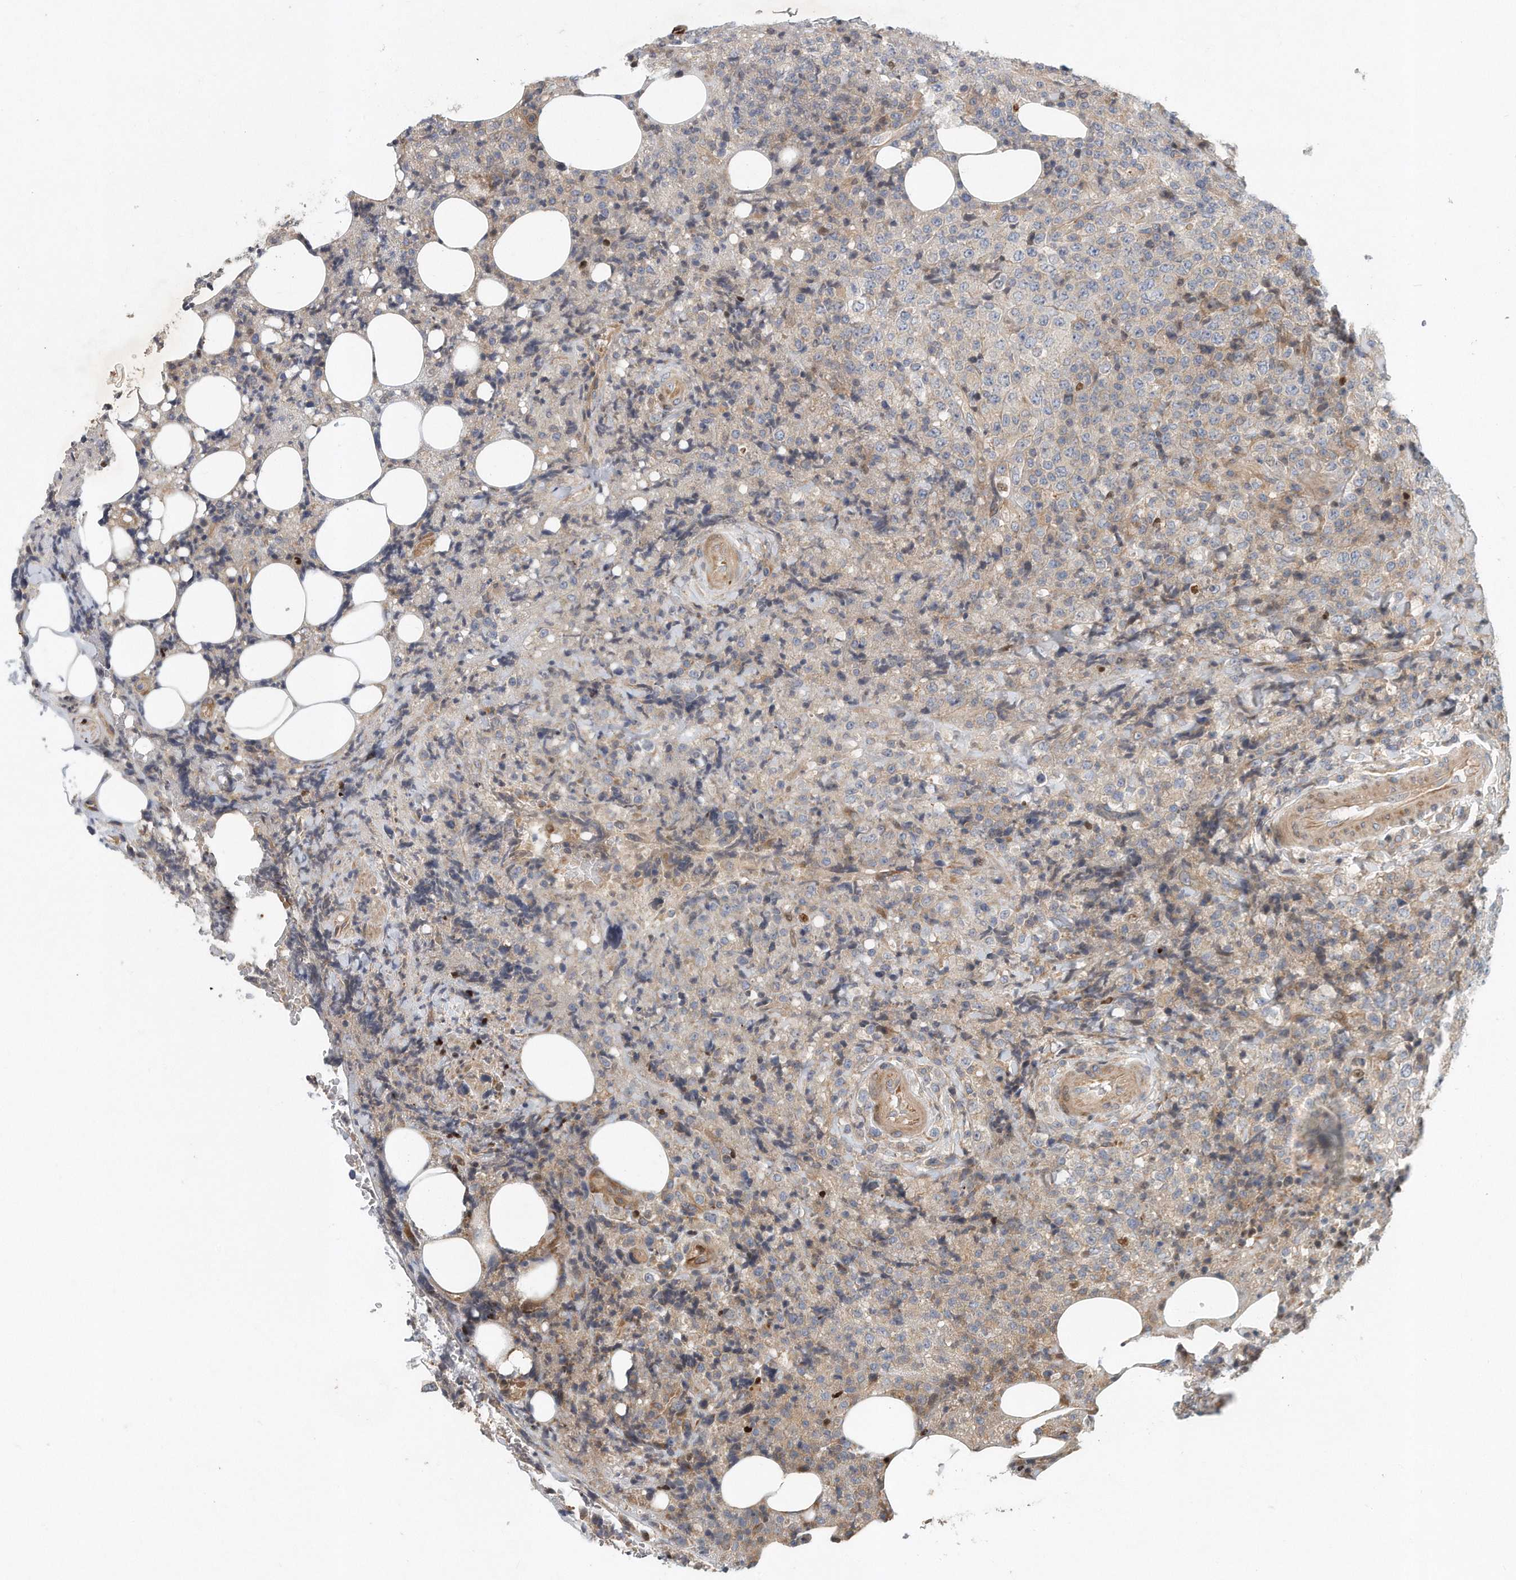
{"staining": {"intensity": "weak", "quantity": "<25%", "location": "cytoplasmic/membranous"}, "tissue": "lymphoma", "cell_type": "Tumor cells", "image_type": "cancer", "snomed": [{"axis": "morphology", "description": "Malignant lymphoma, non-Hodgkin's type, High grade"}, {"axis": "topography", "description": "Lymph node"}], "caption": "This is an immunohistochemistry (IHC) image of human malignant lymphoma, non-Hodgkin's type (high-grade). There is no expression in tumor cells.", "gene": "PCDH8", "patient": {"sex": "male", "age": 13}}